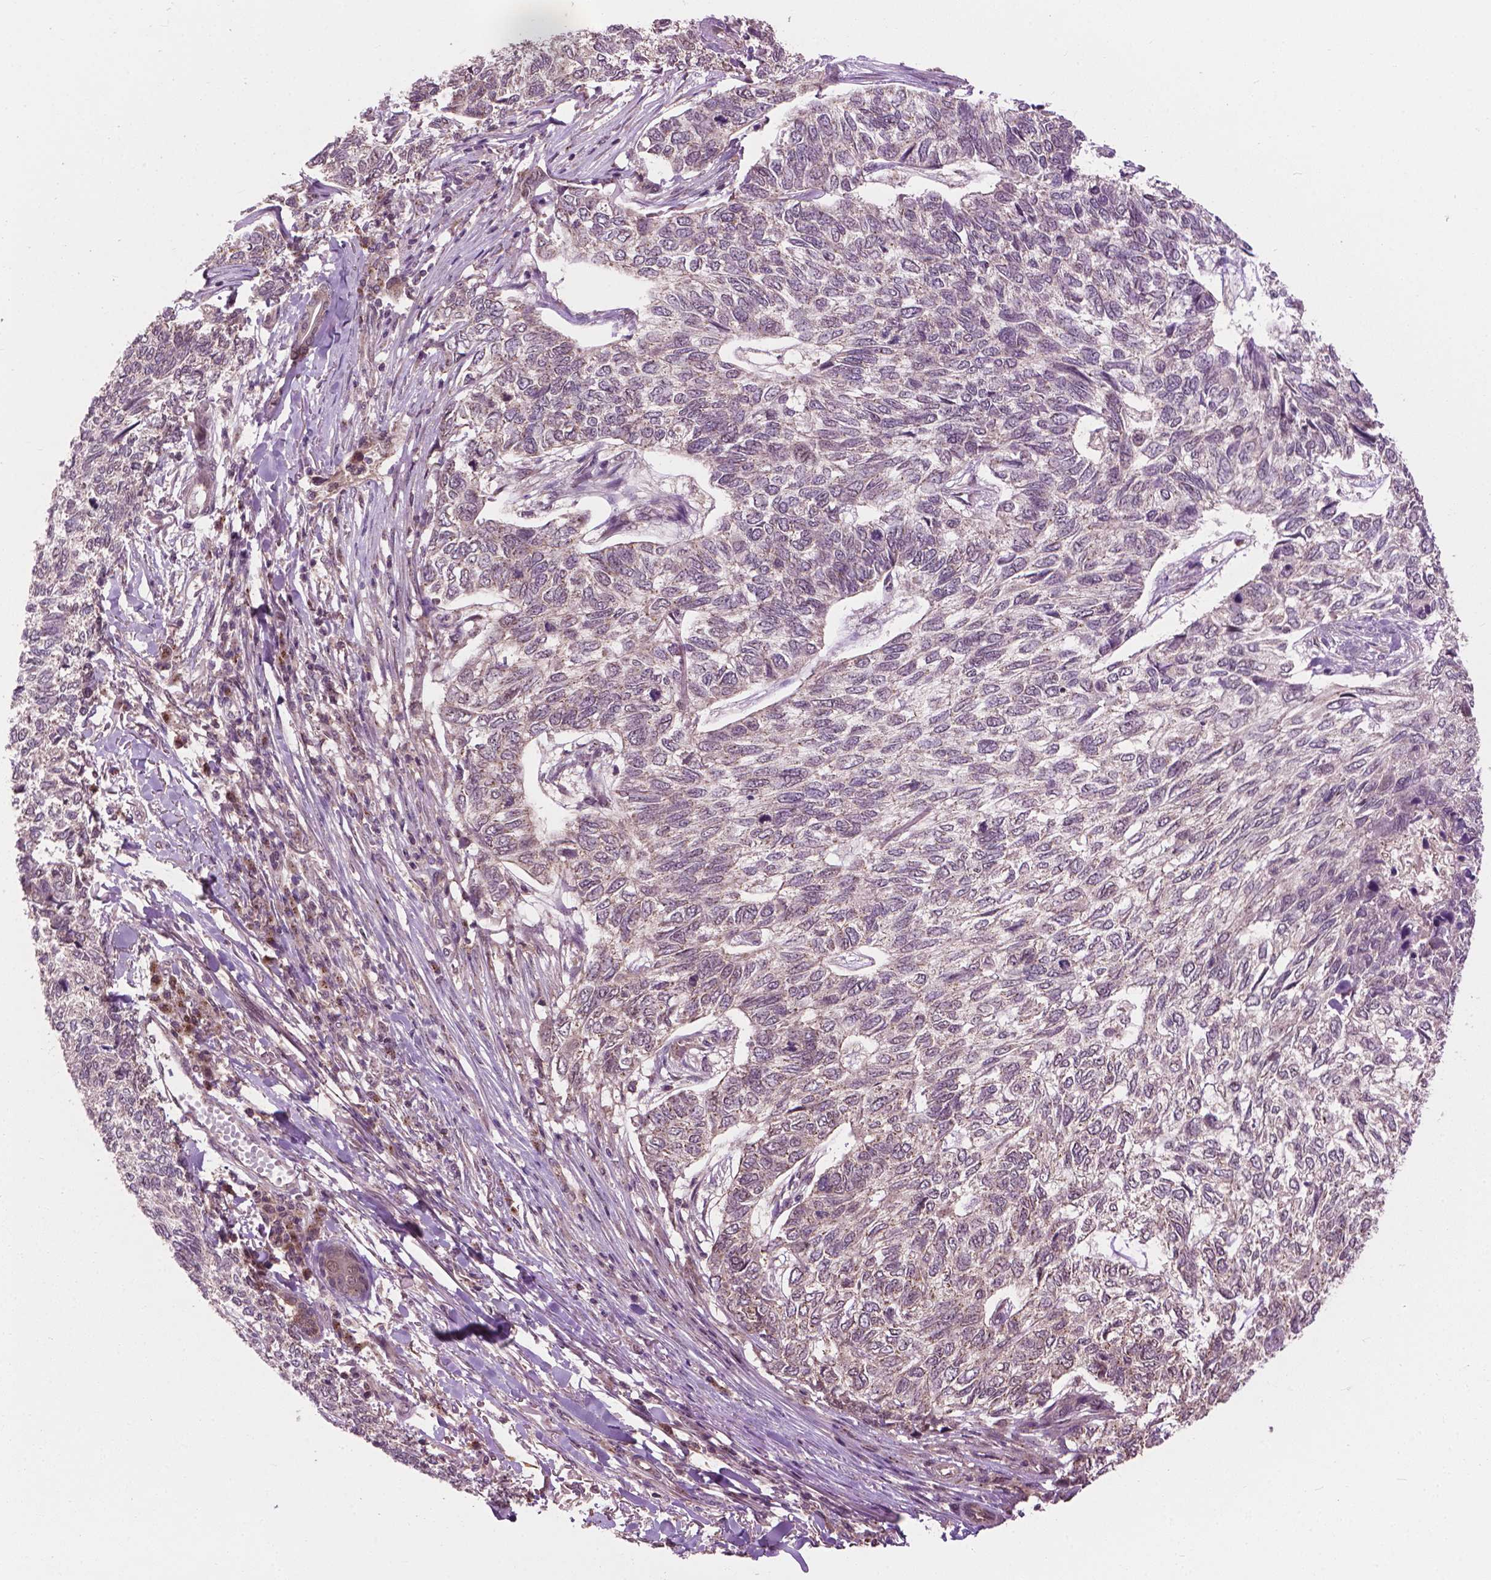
{"staining": {"intensity": "negative", "quantity": "none", "location": "none"}, "tissue": "skin cancer", "cell_type": "Tumor cells", "image_type": "cancer", "snomed": [{"axis": "morphology", "description": "Basal cell carcinoma"}, {"axis": "topography", "description": "Skin"}], "caption": "Tumor cells are negative for brown protein staining in skin basal cell carcinoma.", "gene": "PPP1CB", "patient": {"sex": "female", "age": 65}}